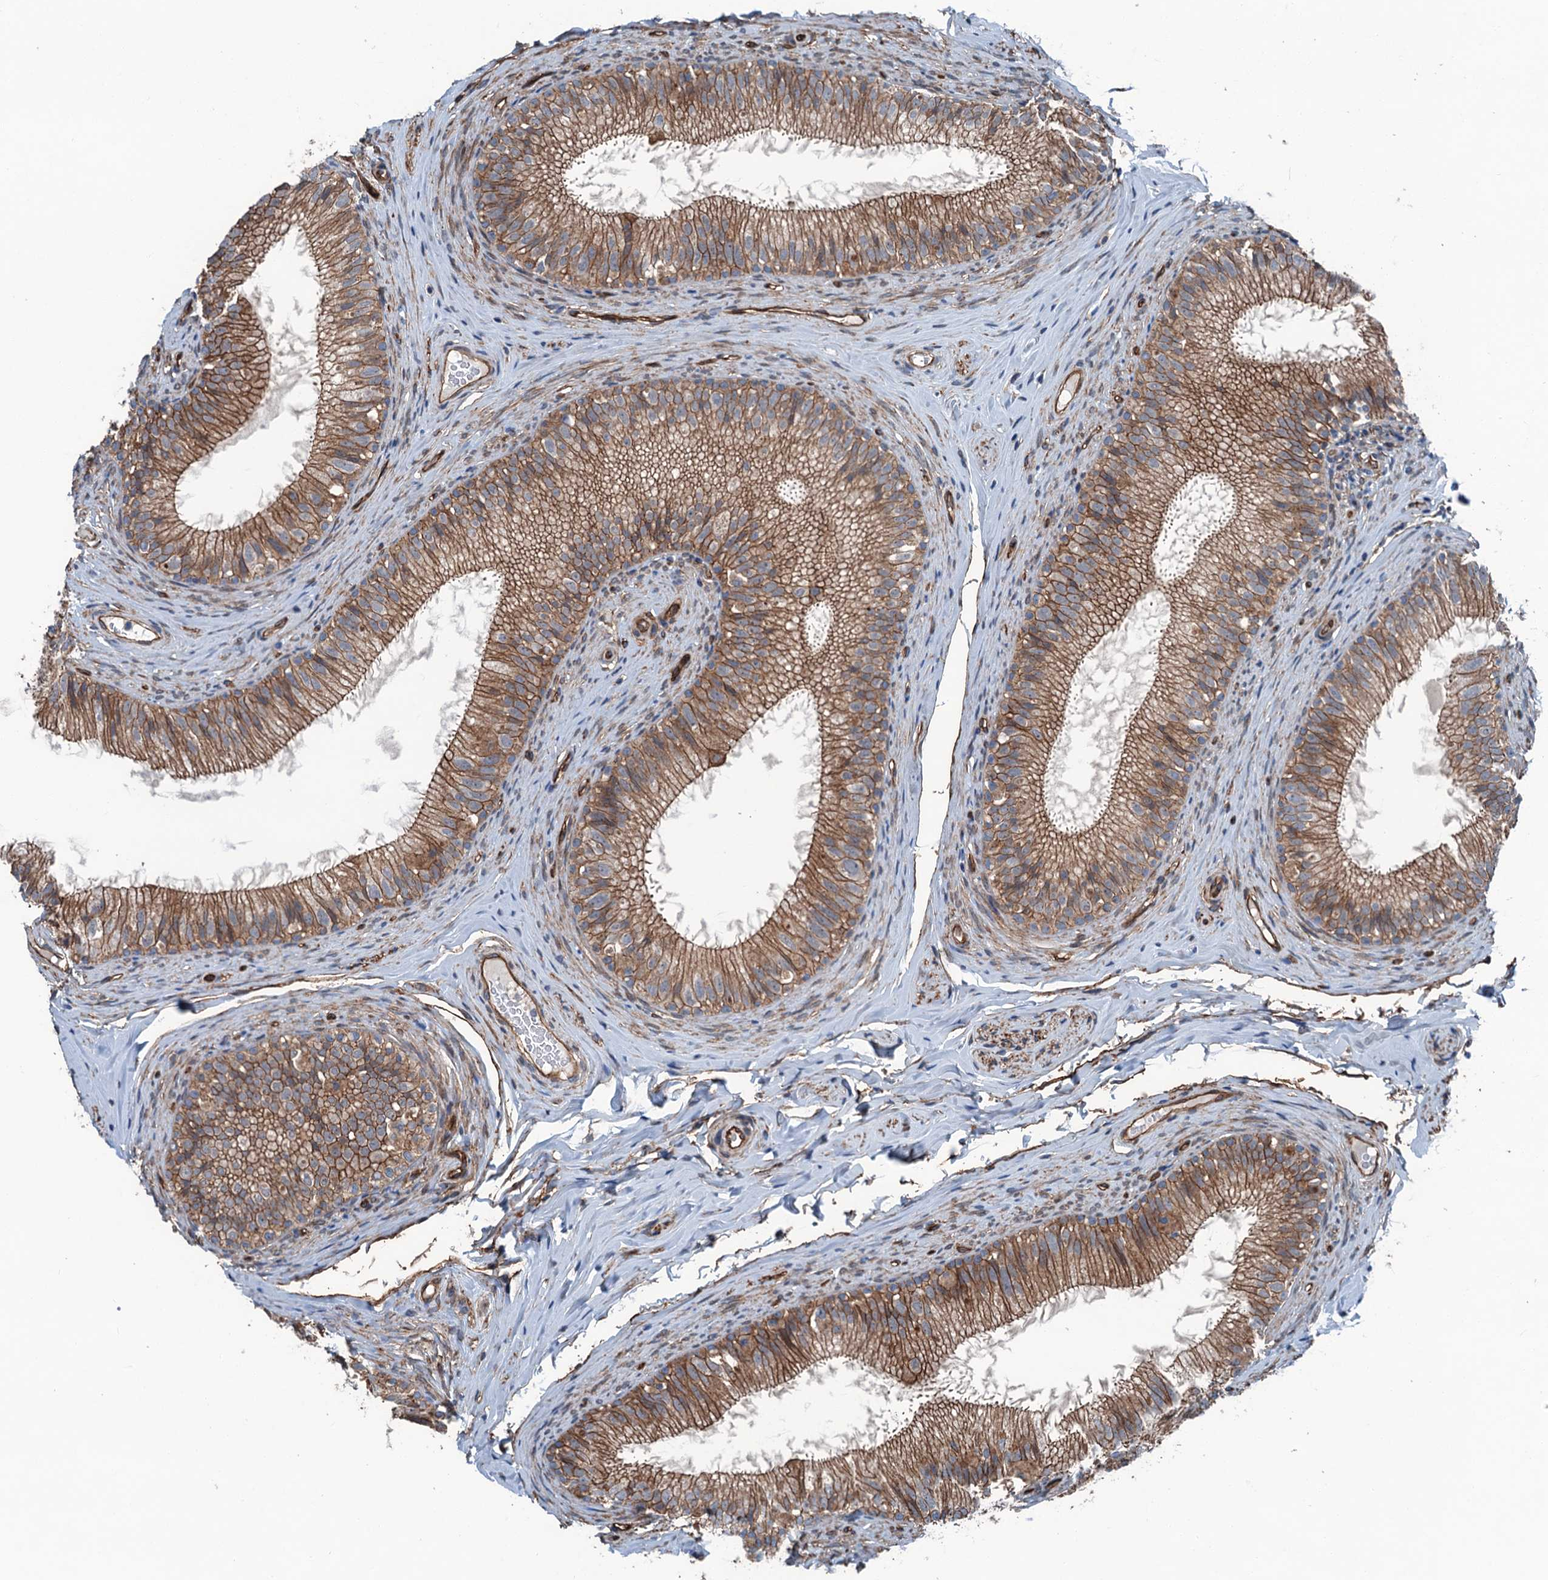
{"staining": {"intensity": "moderate", "quantity": ">75%", "location": "cytoplasmic/membranous"}, "tissue": "epididymis", "cell_type": "Glandular cells", "image_type": "normal", "snomed": [{"axis": "morphology", "description": "Normal tissue, NOS"}, {"axis": "topography", "description": "Epididymis"}], "caption": "Immunohistochemistry (IHC) (DAB) staining of unremarkable epididymis reveals moderate cytoplasmic/membranous protein expression in about >75% of glandular cells.", "gene": "NMRAL1", "patient": {"sex": "male", "age": 34}}